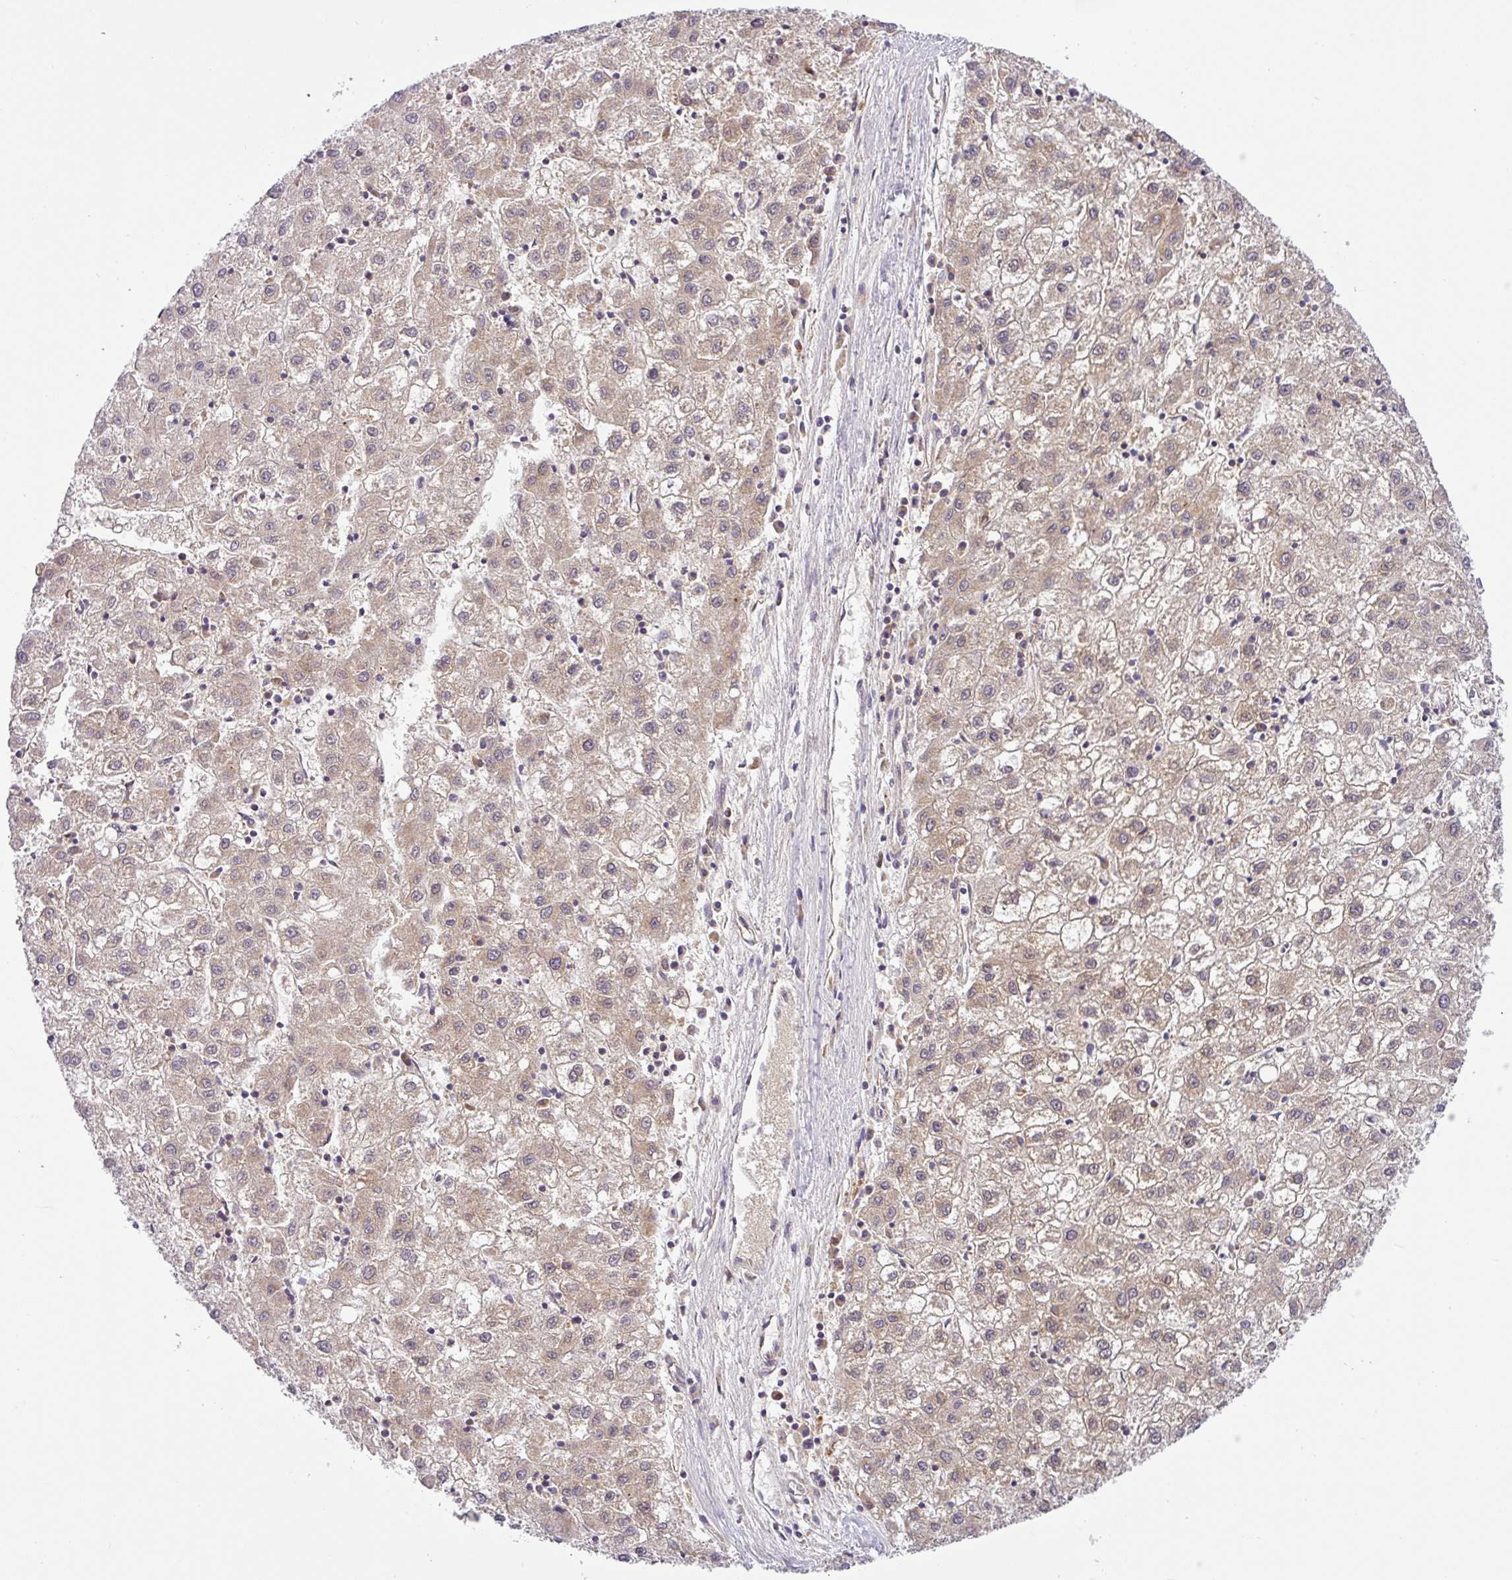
{"staining": {"intensity": "weak", "quantity": ">75%", "location": "cytoplasmic/membranous"}, "tissue": "liver cancer", "cell_type": "Tumor cells", "image_type": "cancer", "snomed": [{"axis": "morphology", "description": "Carcinoma, Hepatocellular, NOS"}, {"axis": "topography", "description": "Liver"}], "caption": "Protein analysis of liver cancer (hepatocellular carcinoma) tissue reveals weak cytoplasmic/membranous expression in about >75% of tumor cells.", "gene": "NDUFB2", "patient": {"sex": "male", "age": 72}}